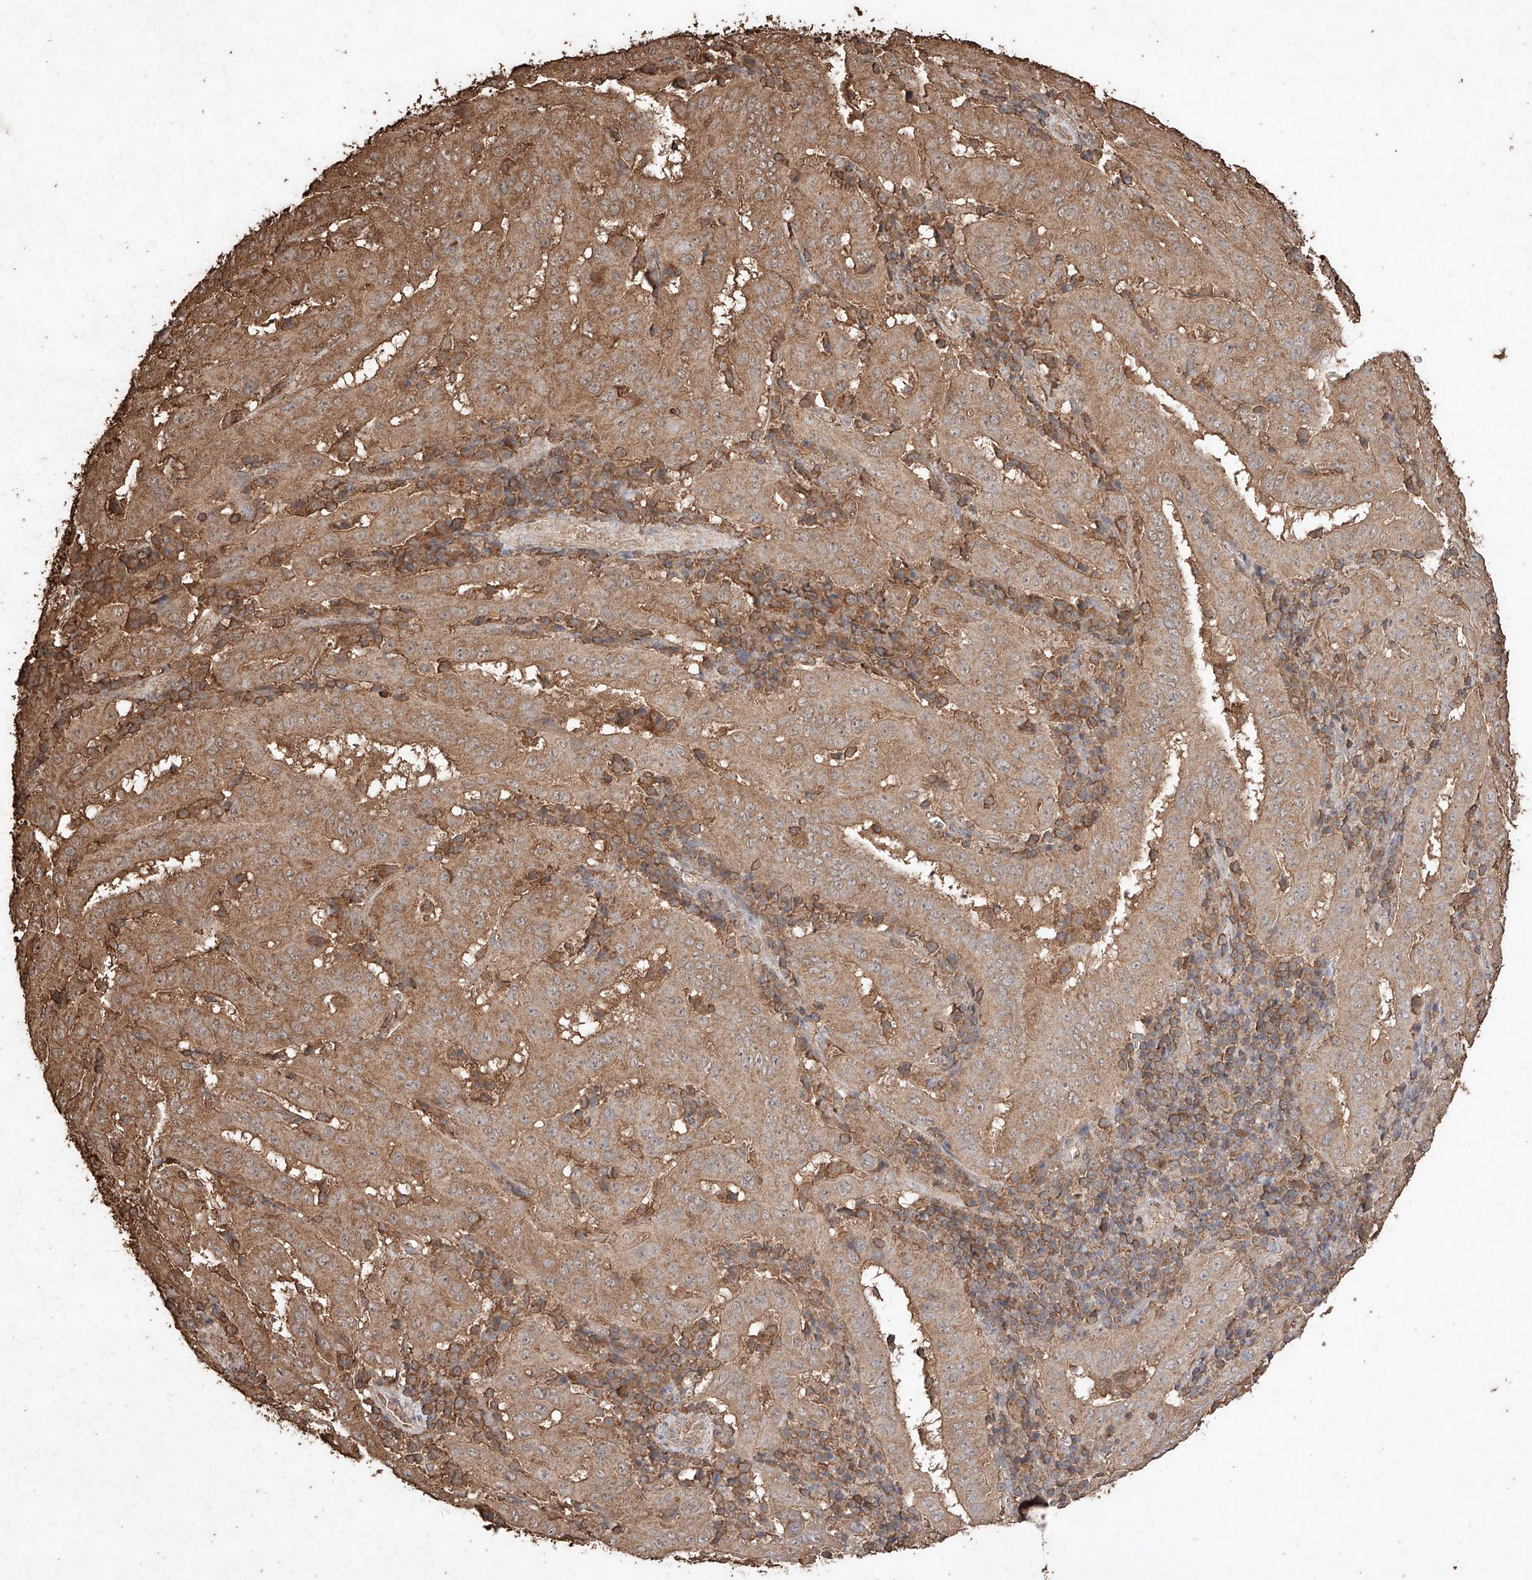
{"staining": {"intensity": "moderate", "quantity": "25%-75%", "location": "cytoplasmic/membranous"}, "tissue": "pancreatic cancer", "cell_type": "Tumor cells", "image_type": "cancer", "snomed": [{"axis": "morphology", "description": "Adenocarcinoma, NOS"}, {"axis": "topography", "description": "Pancreas"}], "caption": "Pancreatic cancer (adenocarcinoma) stained with DAB (3,3'-diaminobenzidine) IHC demonstrates medium levels of moderate cytoplasmic/membranous positivity in approximately 25%-75% of tumor cells. The staining was performed using DAB (3,3'-diaminobenzidine) to visualize the protein expression in brown, while the nuclei were stained in blue with hematoxylin (Magnification: 20x).", "gene": "M6PR", "patient": {"sex": "male", "age": 63}}